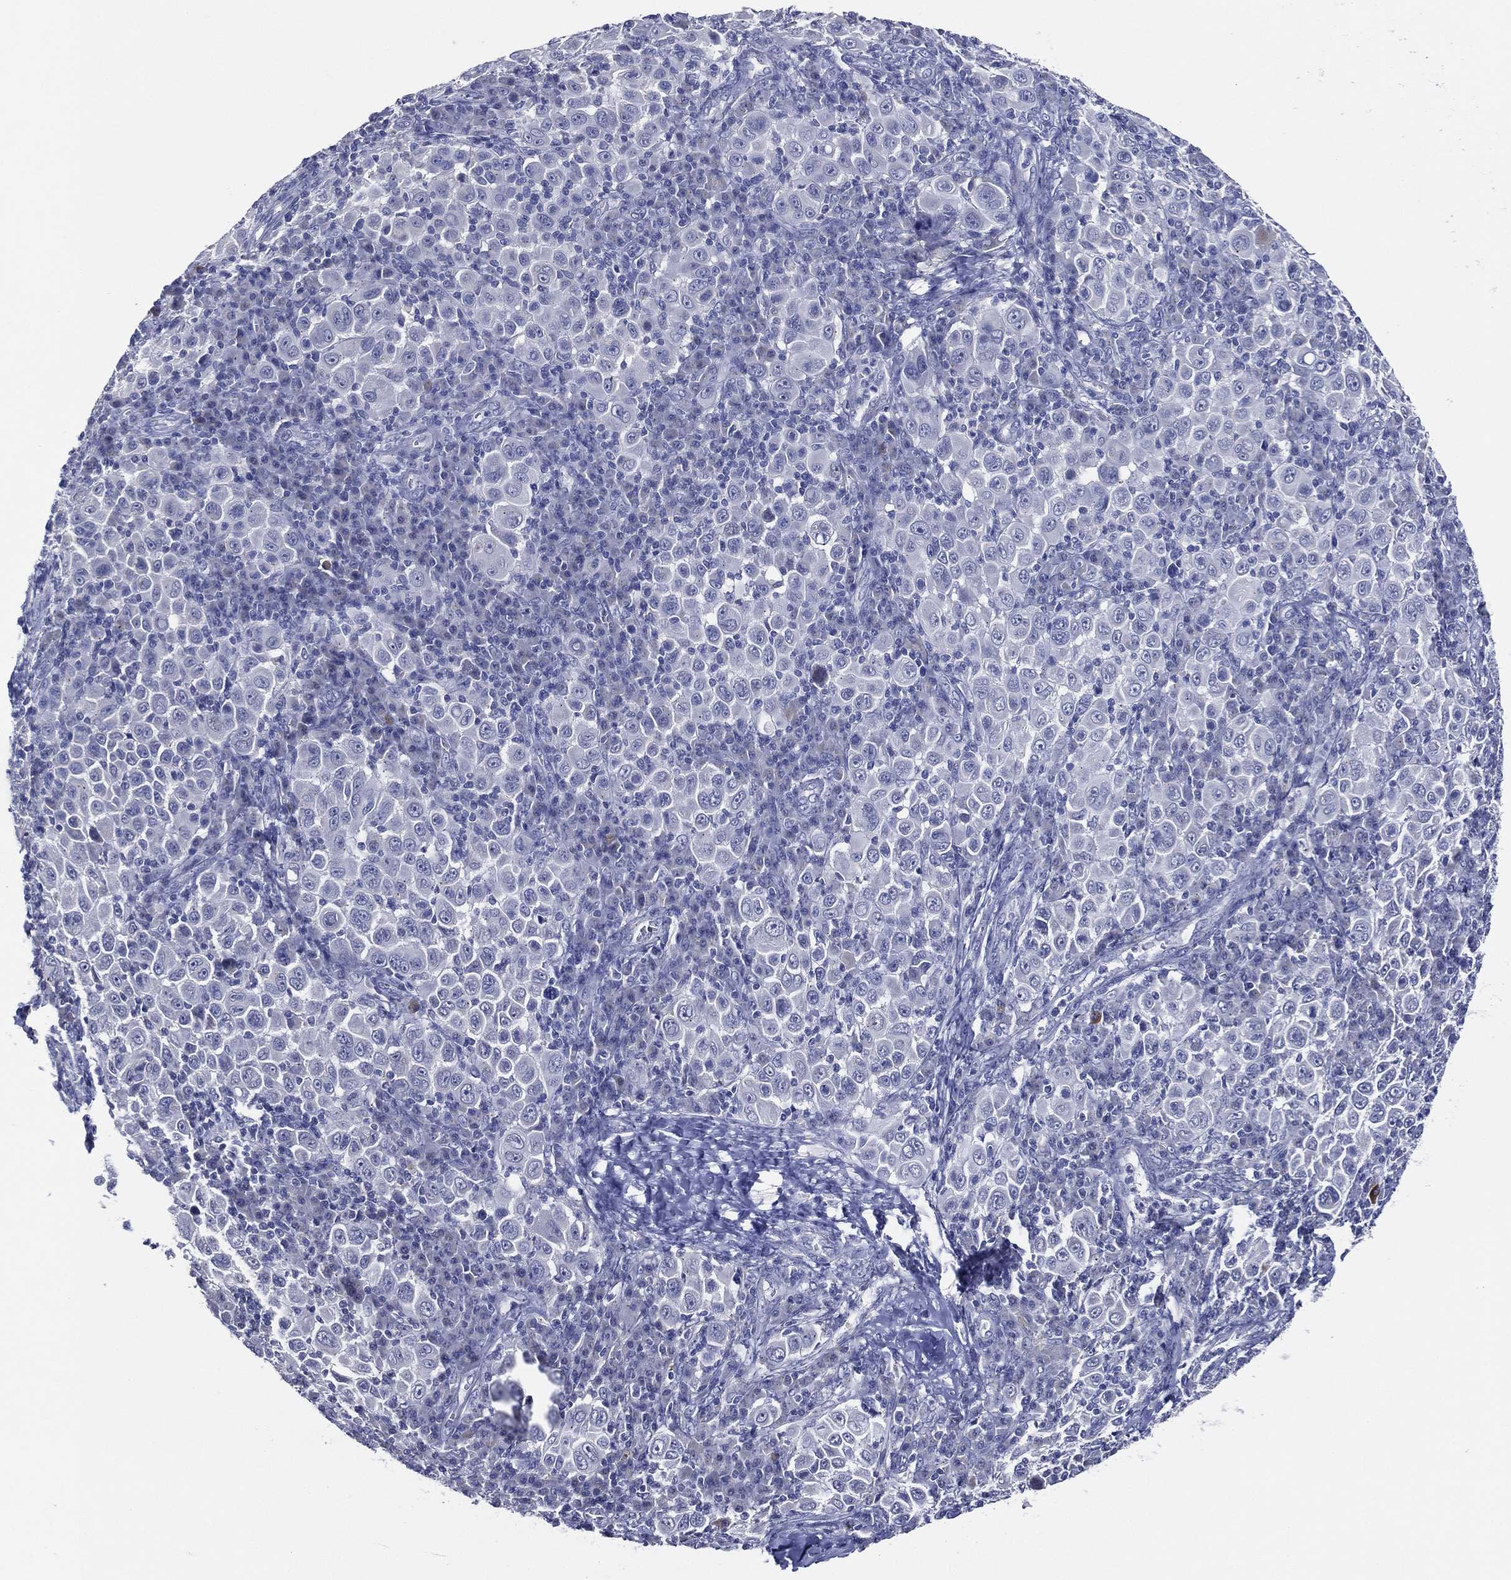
{"staining": {"intensity": "negative", "quantity": "none", "location": "none"}, "tissue": "melanoma", "cell_type": "Tumor cells", "image_type": "cancer", "snomed": [{"axis": "morphology", "description": "Malignant melanoma, NOS"}, {"axis": "topography", "description": "Skin"}], "caption": "Melanoma was stained to show a protein in brown. There is no significant expression in tumor cells. (DAB immunohistochemistry, high magnification).", "gene": "SLC13A4", "patient": {"sex": "female", "age": 57}}